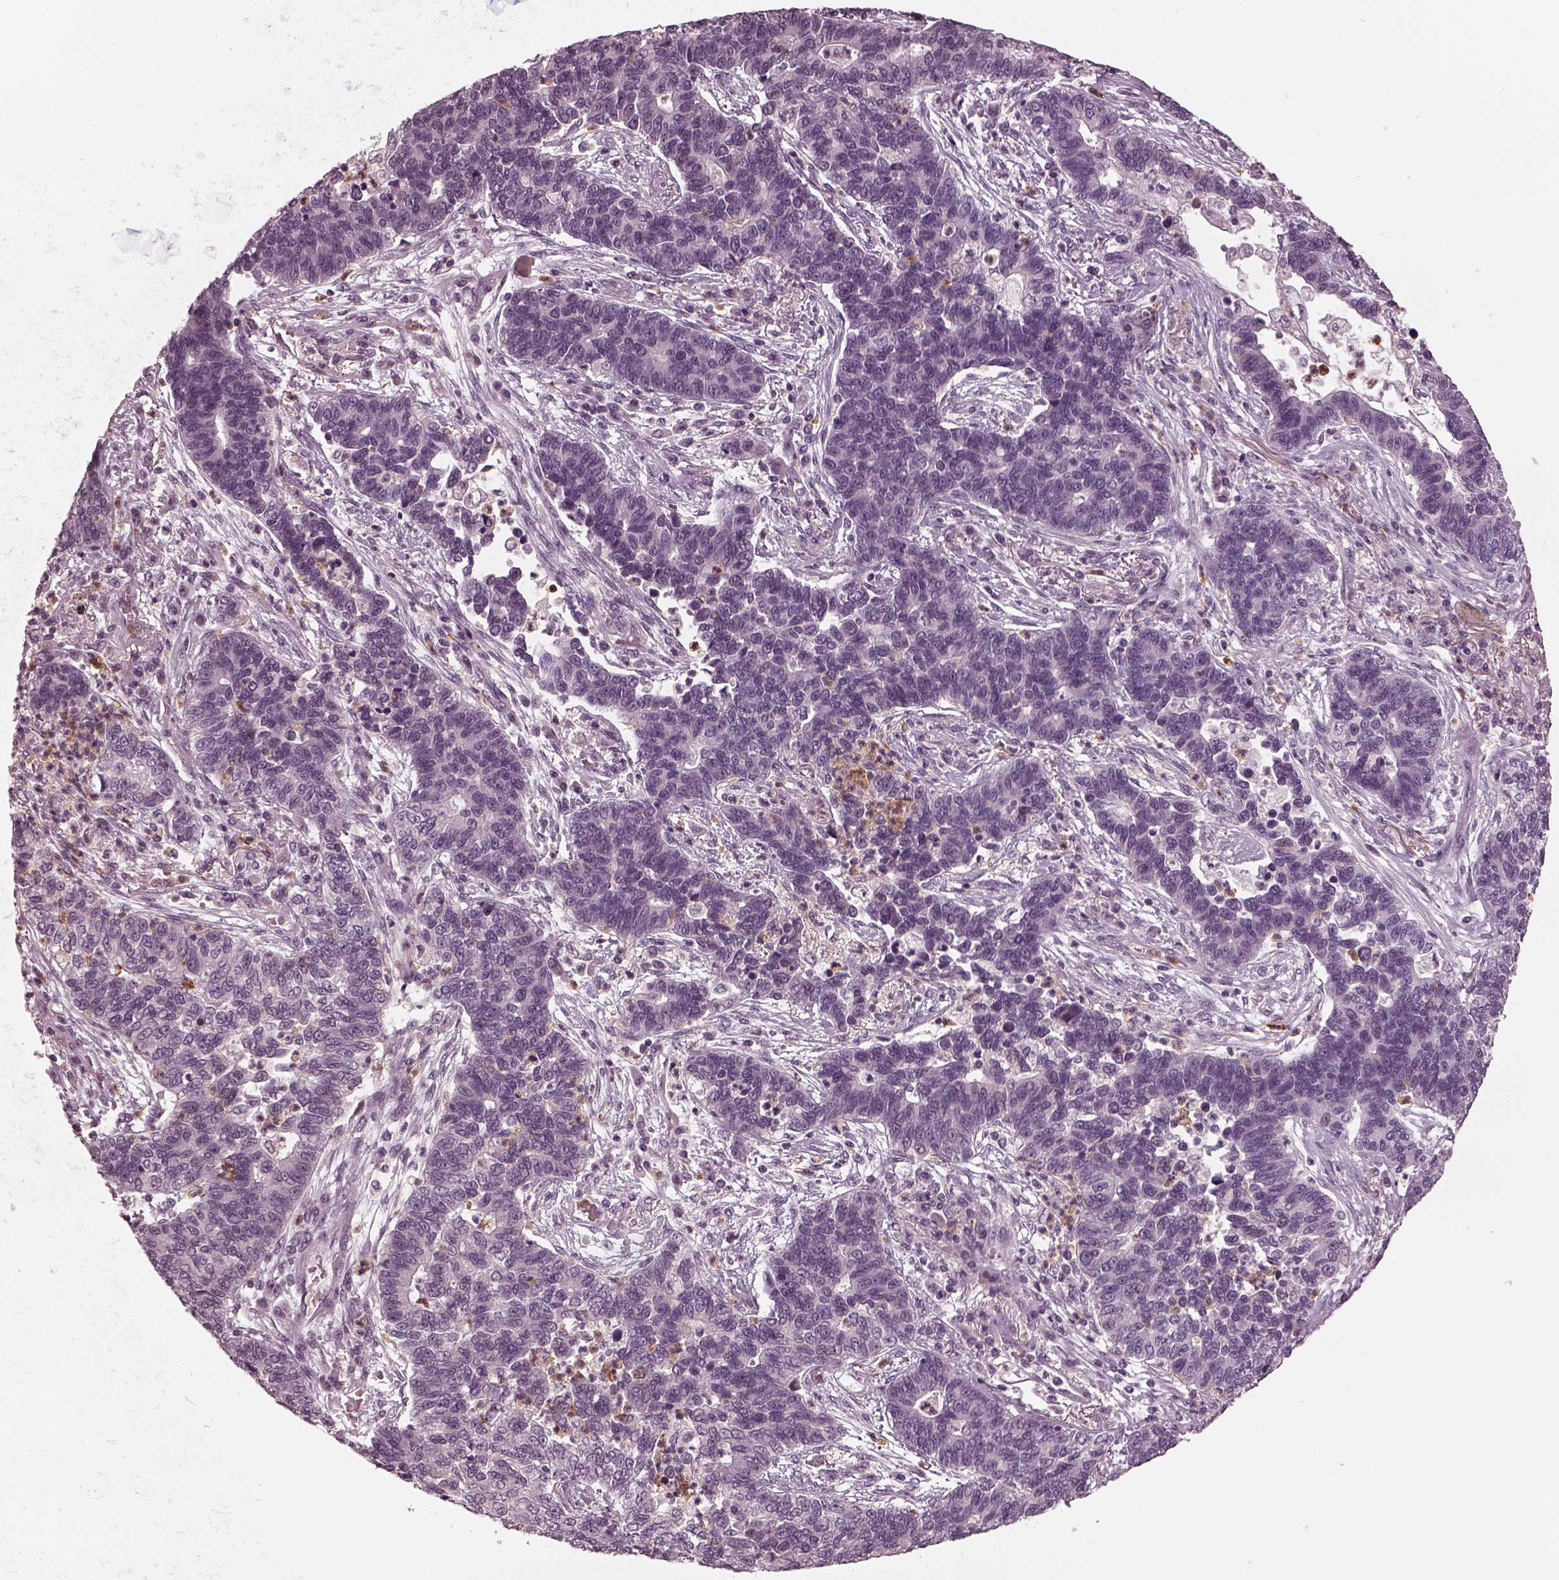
{"staining": {"intensity": "negative", "quantity": "none", "location": "none"}, "tissue": "lung cancer", "cell_type": "Tumor cells", "image_type": "cancer", "snomed": [{"axis": "morphology", "description": "Adenocarcinoma, NOS"}, {"axis": "topography", "description": "Lung"}], "caption": "DAB (3,3'-diaminobenzidine) immunohistochemical staining of lung cancer shows no significant expression in tumor cells.", "gene": "CHIT1", "patient": {"sex": "female", "age": 57}}